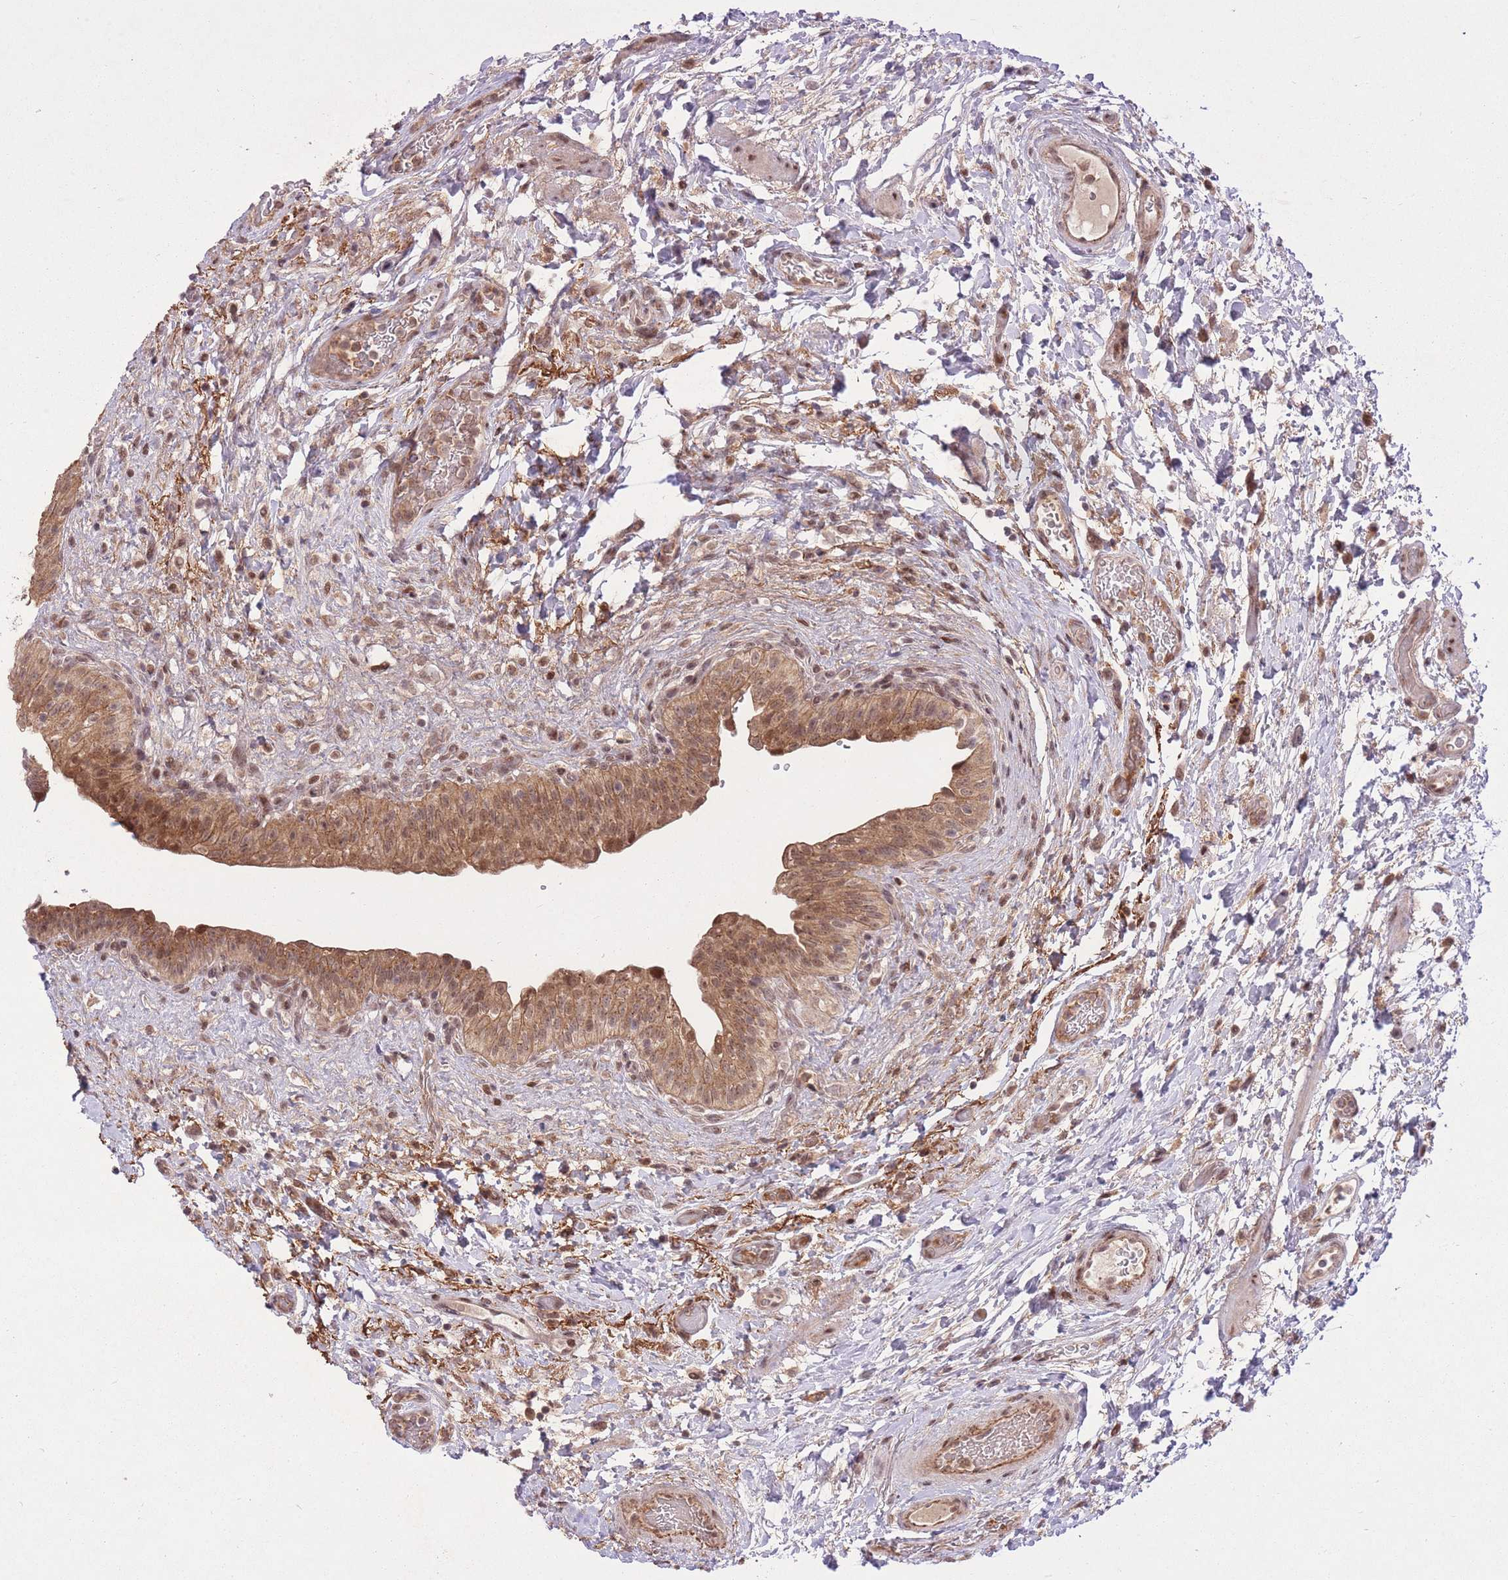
{"staining": {"intensity": "moderate", "quantity": ">75%", "location": "cytoplasmic/membranous,nuclear"}, "tissue": "urinary bladder", "cell_type": "Urothelial cells", "image_type": "normal", "snomed": [{"axis": "morphology", "description": "Normal tissue, NOS"}, {"axis": "topography", "description": "Urinary bladder"}], "caption": "Urothelial cells show moderate cytoplasmic/membranous,nuclear positivity in approximately >75% of cells in normal urinary bladder. (DAB (3,3'-diaminobenzidine) IHC, brown staining for protein, blue staining for nuclei).", "gene": "ZNF391", "patient": {"sex": "male", "age": 69}}